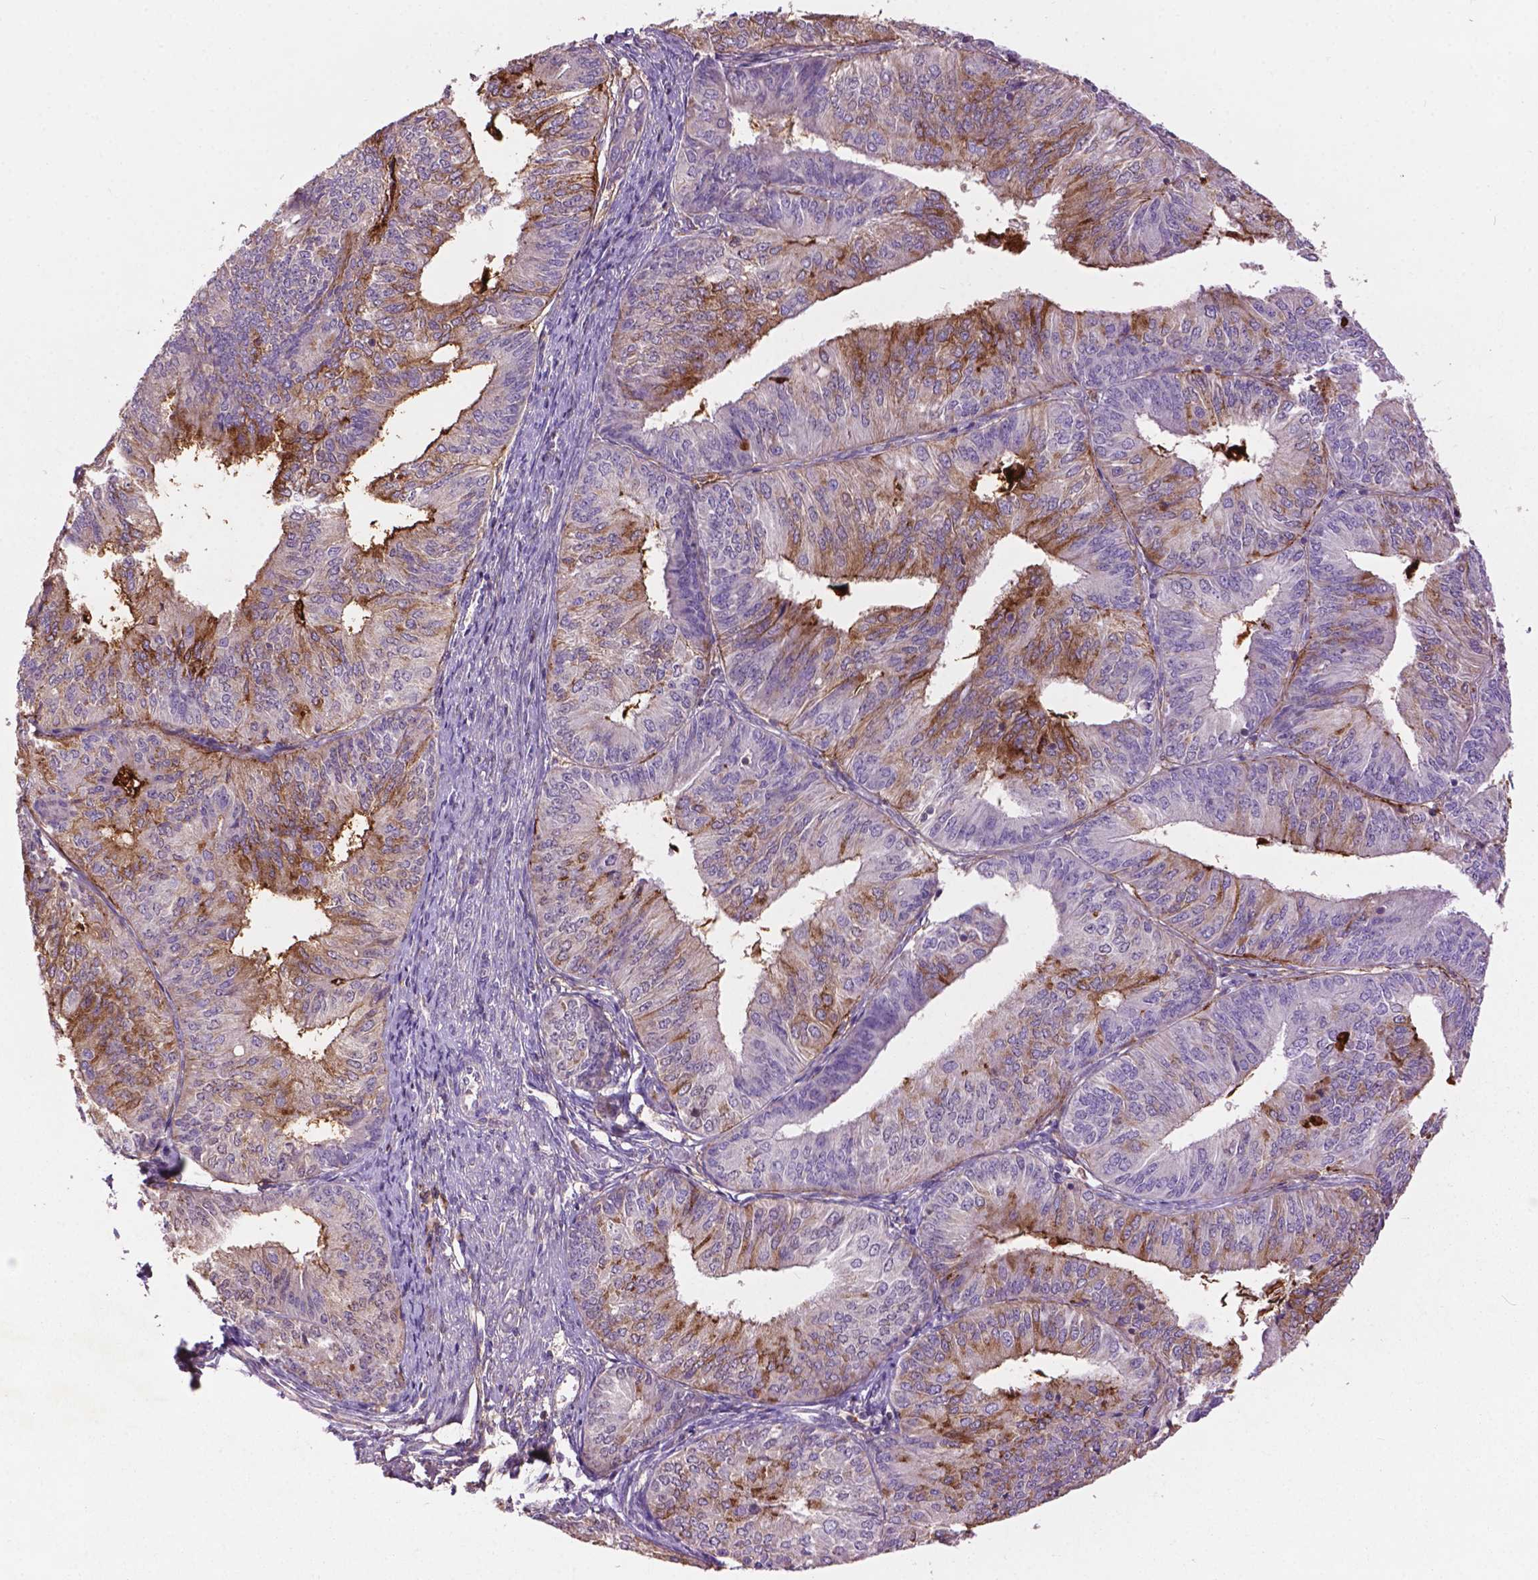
{"staining": {"intensity": "moderate", "quantity": "<25%", "location": "cytoplasmic/membranous"}, "tissue": "endometrial cancer", "cell_type": "Tumor cells", "image_type": "cancer", "snomed": [{"axis": "morphology", "description": "Adenocarcinoma, NOS"}, {"axis": "topography", "description": "Endometrium"}], "caption": "Protein staining shows moderate cytoplasmic/membranous expression in about <25% of tumor cells in endometrial adenocarcinoma.", "gene": "LRRC3C", "patient": {"sex": "female", "age": 58}}